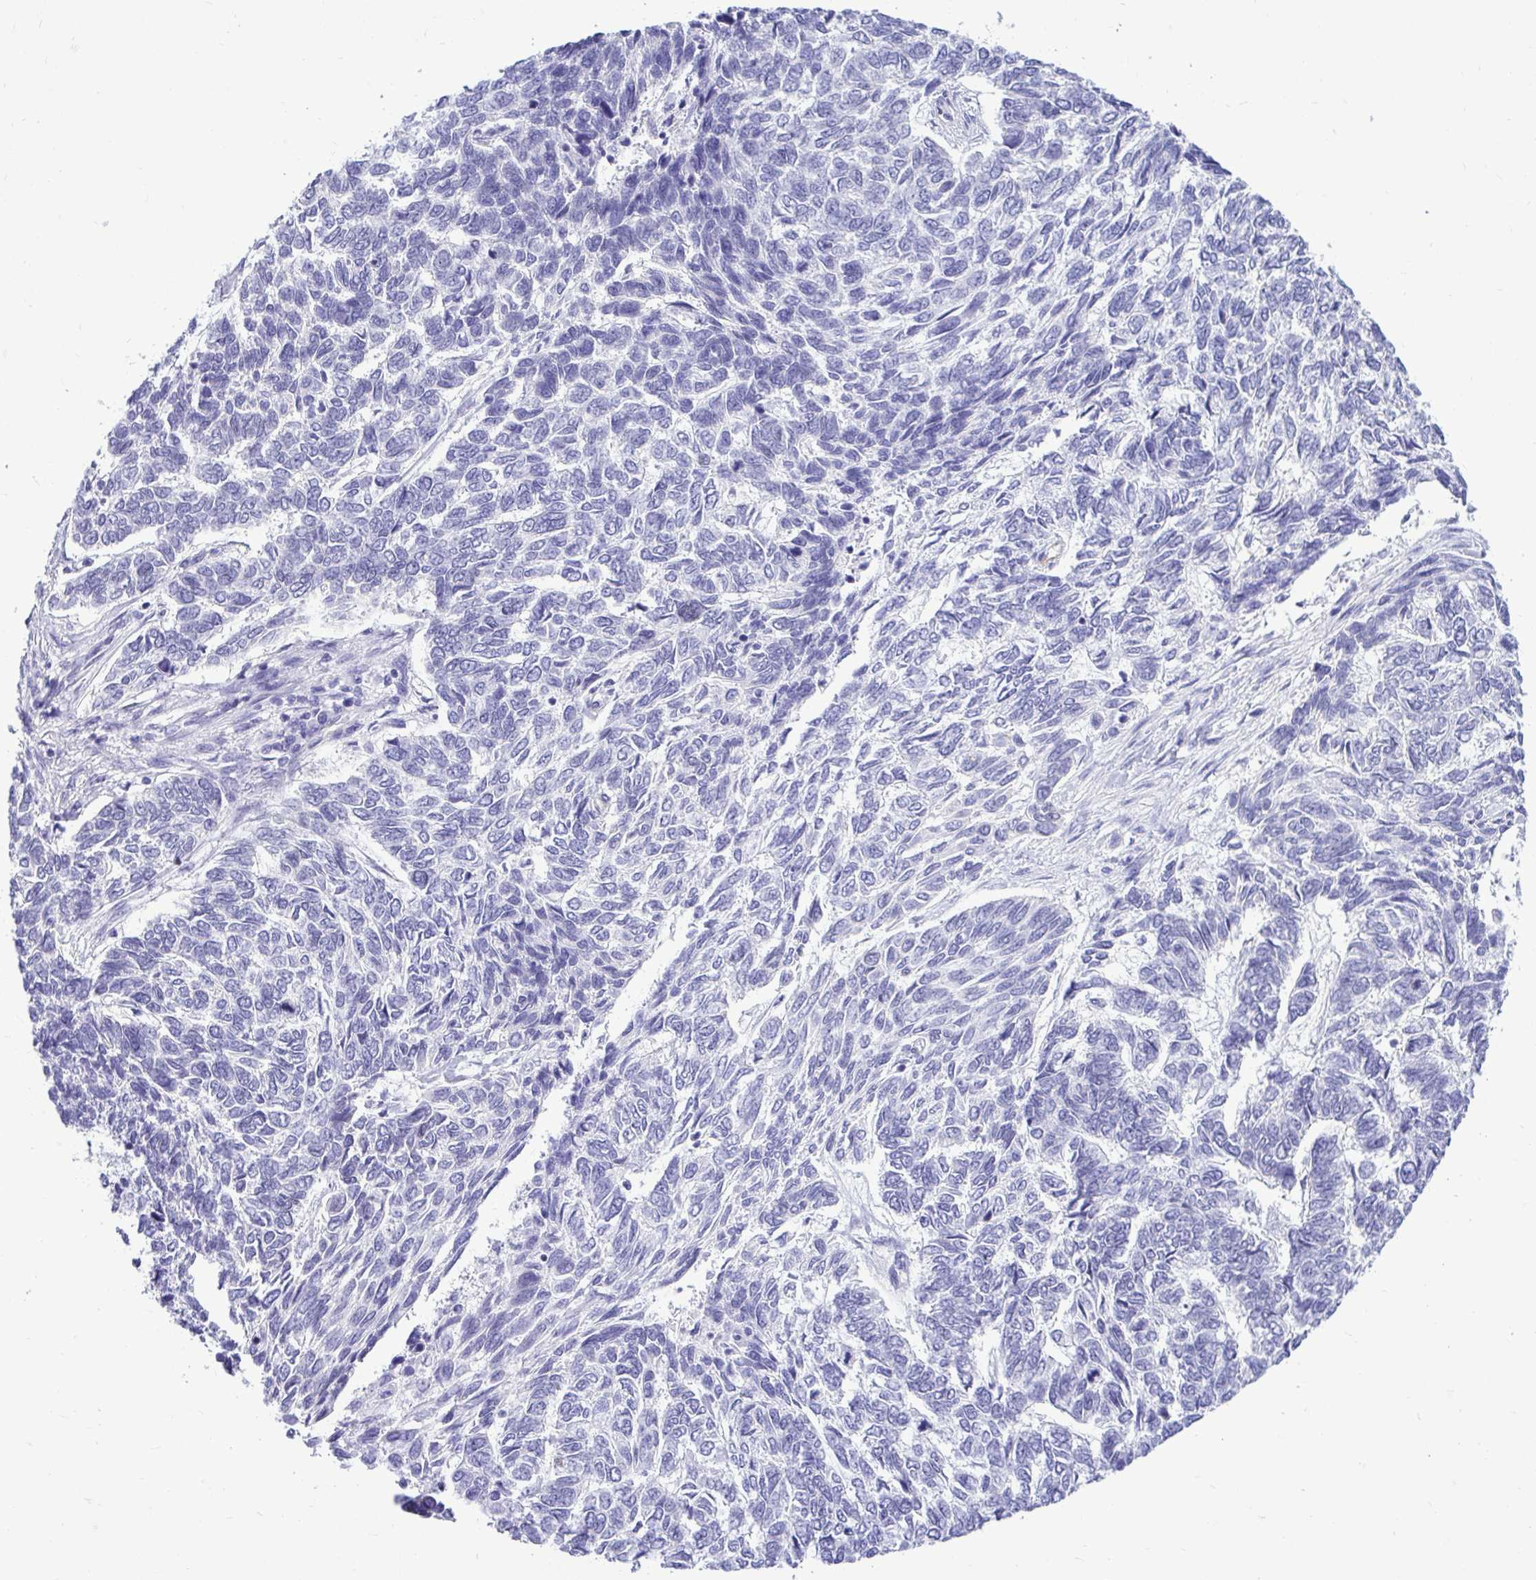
{"staining": {"intensity": "negative", "quantity": "none", "location": "none"}, "tissue": "skin cancer", "cell_type": "Tumor cells", "image_type": "cancer", "snomed": [{"axis": "morphology", "description": "Basal cell carcinoma"}, {"axis": "topography", "description": "Skin"}], "caption": "A high-resolution image shows immunohistochemistry (IHC) staining of skin cancer, which reveals no significant expression in tumor cells.", "gene": "ABCG2", "patient": {"sex": "female", "age": 65}}